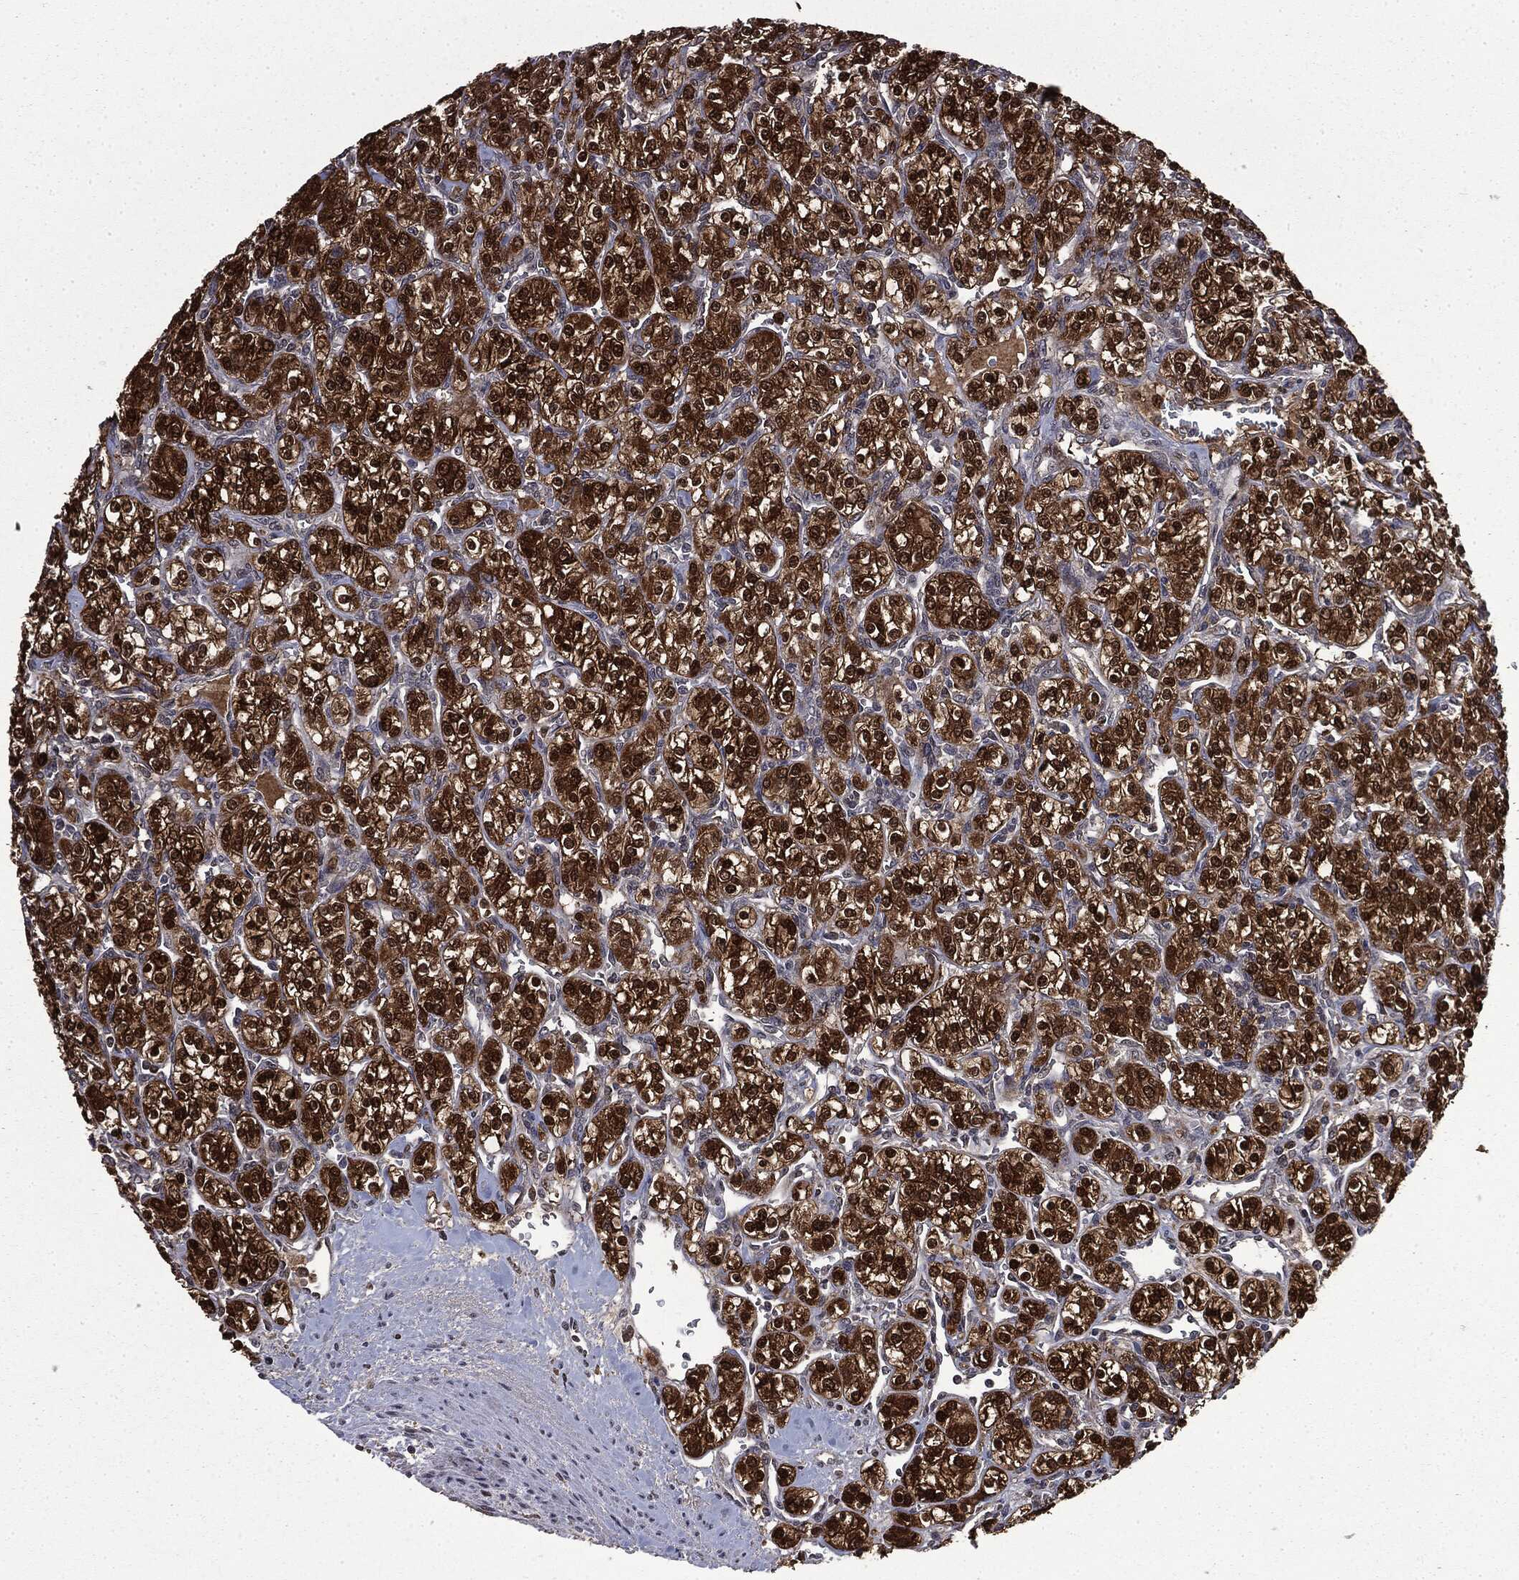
{"staining": {"intensity": "strong", "quantity": ">75%", "location": "cytoplasmic/membranous,nuclear"}, "tissue": "renal cancer", "cell_type": "Tumor cells", "image_type": "cancer", "snomed": [{"axis": "morphology", "description": "Adenocarcinoma, NOS"}, {"axis": "topography", "description": "Kidney"}], "caption": "Adenocarcinoma (renal) stained for a protein shows strong cytoplasmic/membranous and nuclear positivity in tumor cells.", "gene": "GPI", "patient": {"sex": "male", "age": 77}}